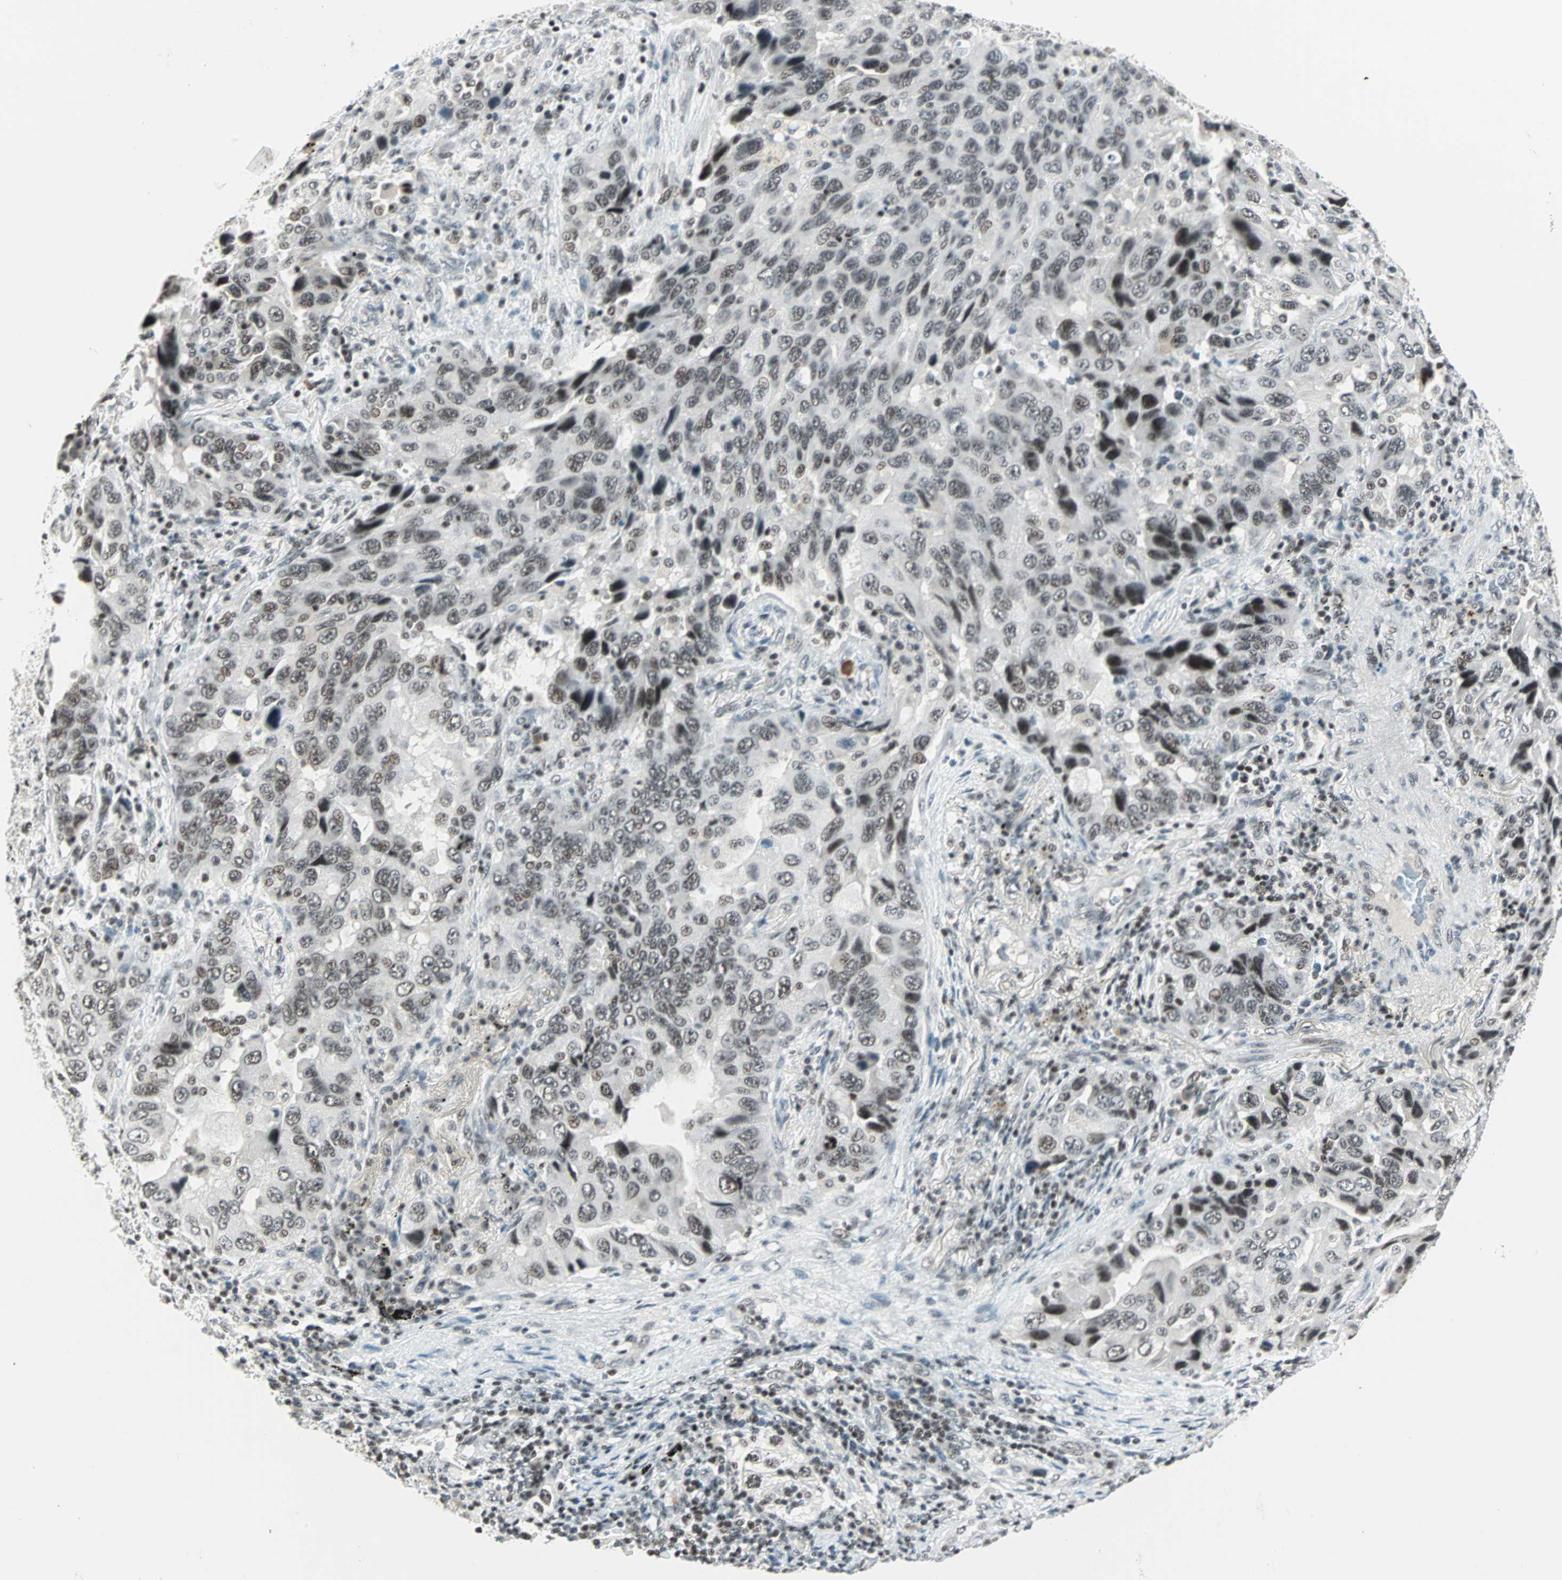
{"staining": {"intensity": "moderate", "quantity": ">75%", "location": "nuclear"}, "tissue": "lung cancer", "cell_type": "Tumor cells", "image_type": "cancer", "snomed": [{"axis": "morphology", "description": "Adenocarcinoma, NOS"}, {"axis": "topography", "description": "Lung"}], "caption": "DAB immunohistochemical staining of human lung cancer (adenocarcinoma) exhibits moderate nuclear protein positivity in approximately >75% of tumor cells.", "gene": "SIN3A", "patient": {"sex": "female", "age": 65}}